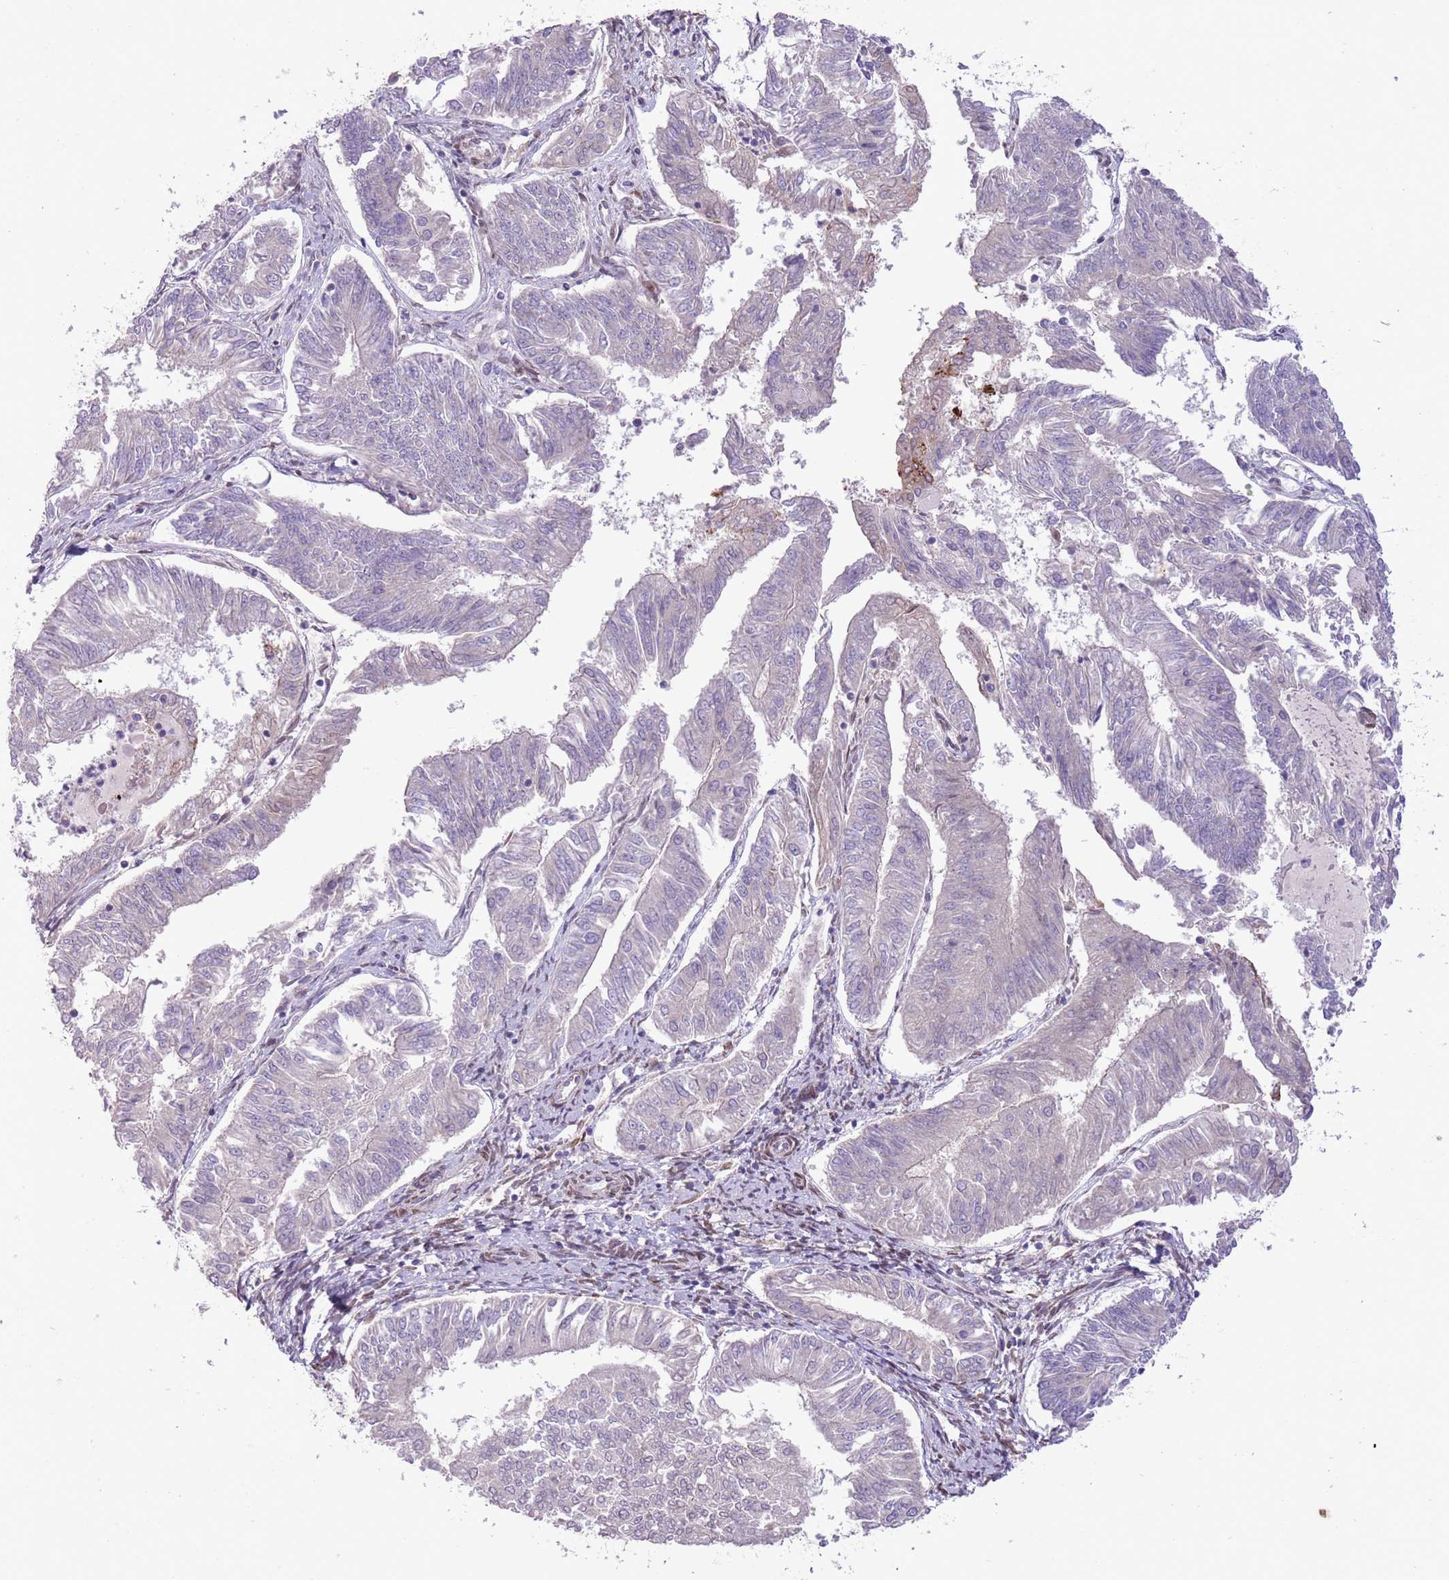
{"staining": {"intensity": "negative", "quantity": "none", "location": "none"}, "tissue": "endometrial cancer", "cell_type": "Tumor cells", "image_type": "cancer", "snomed": [{"axis": "morphology", "description": "Adenocarcinoma, NOS"}, {"axis": "topography", "description": "Endometrium"}], "caption": "High power microscopy histopathology image of an immunohistochemistry photomicrograph of endometrial cancer (adenocarcinoma), revealing no significant positivity in tumor cells.", "gene": "CCND2", "patient": {"sex": "female", "age": 58}}